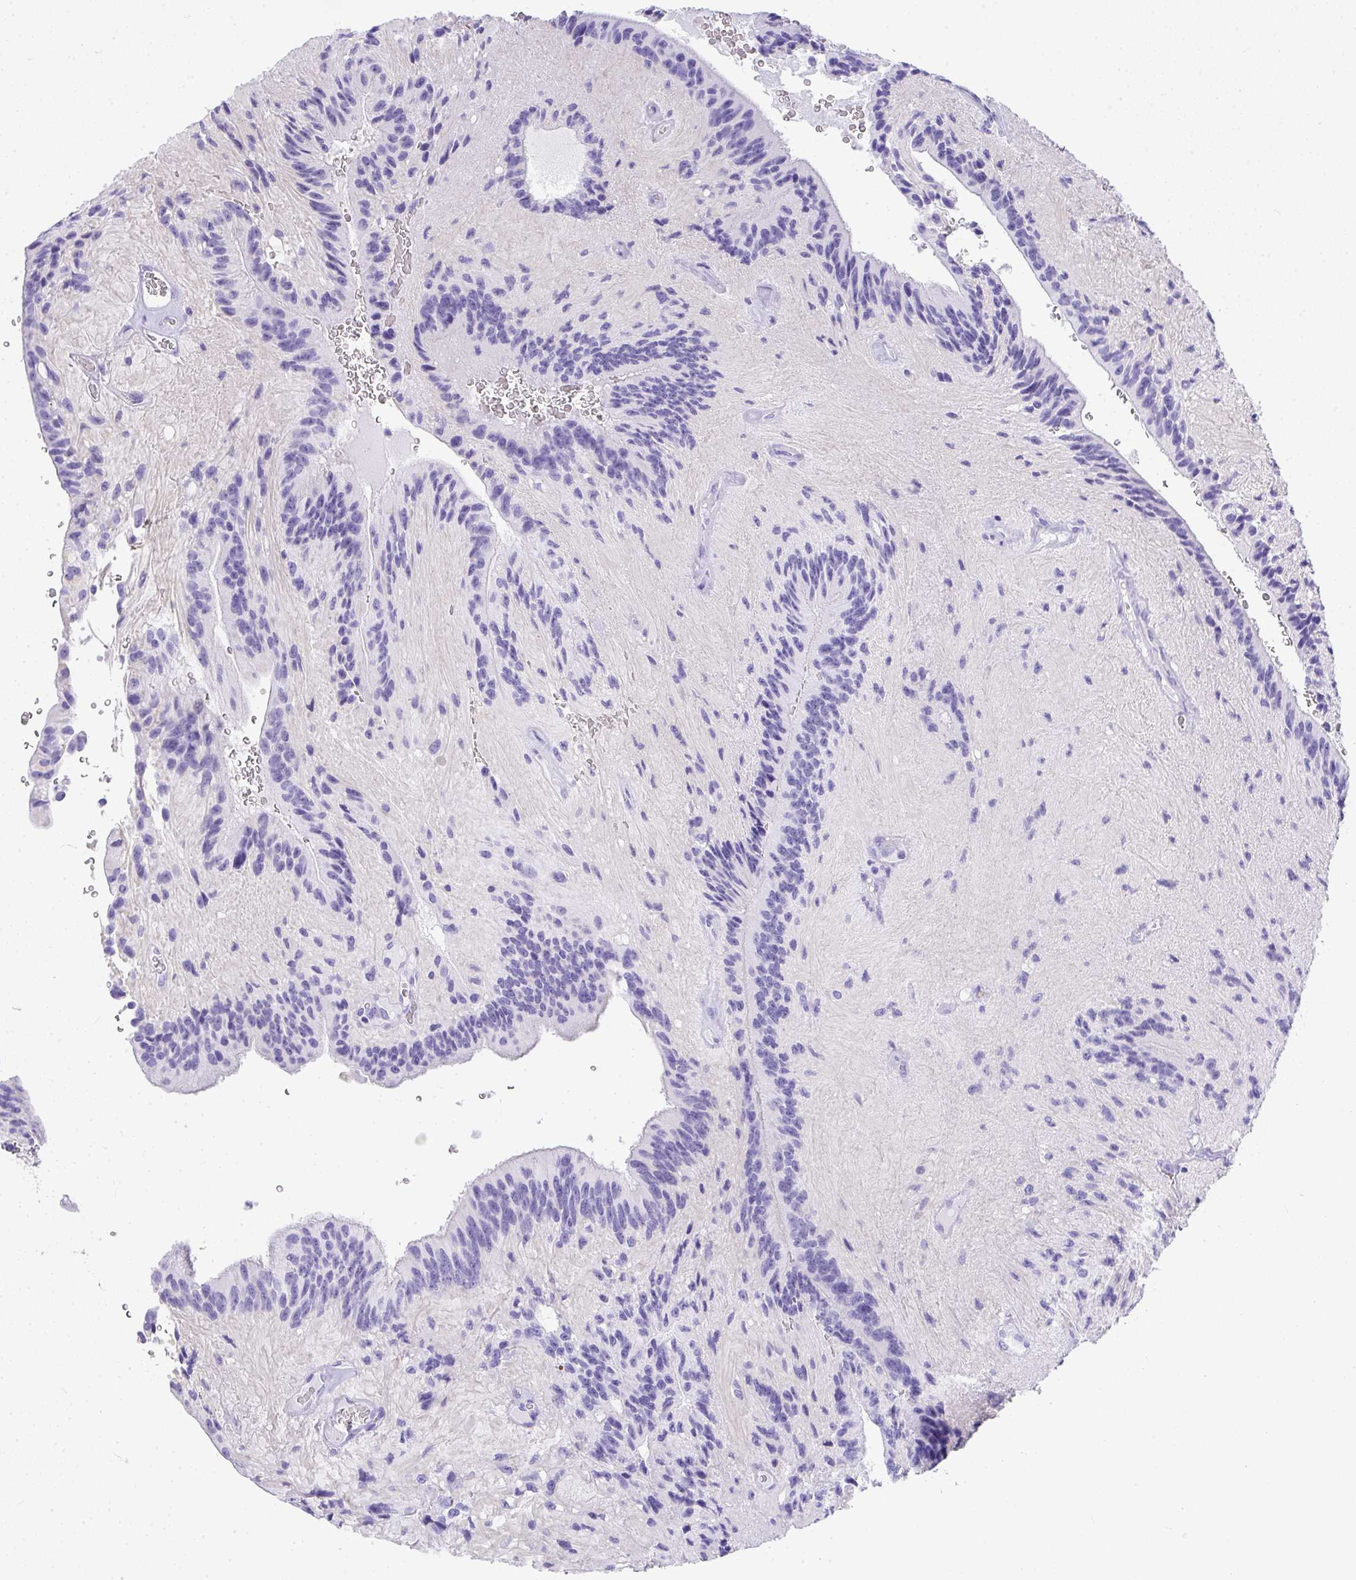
{"staining": {"intensity": "negative", "quantity": "none", "location": "none"}, "tissue": "glioma", "cell_type": "Tumor cells", "image_type": "cancer", "snomed": [{"axis": "morphology", "description": "Glioma, malignant, Low grade"}, {"axis": "topography", "description": "Brain"}], "caption": "There is no significant expression in tumor cells of malignant glioma (low-grade).", "gene": "AVIL", "patient": {"sex": "male", "age": 31}}